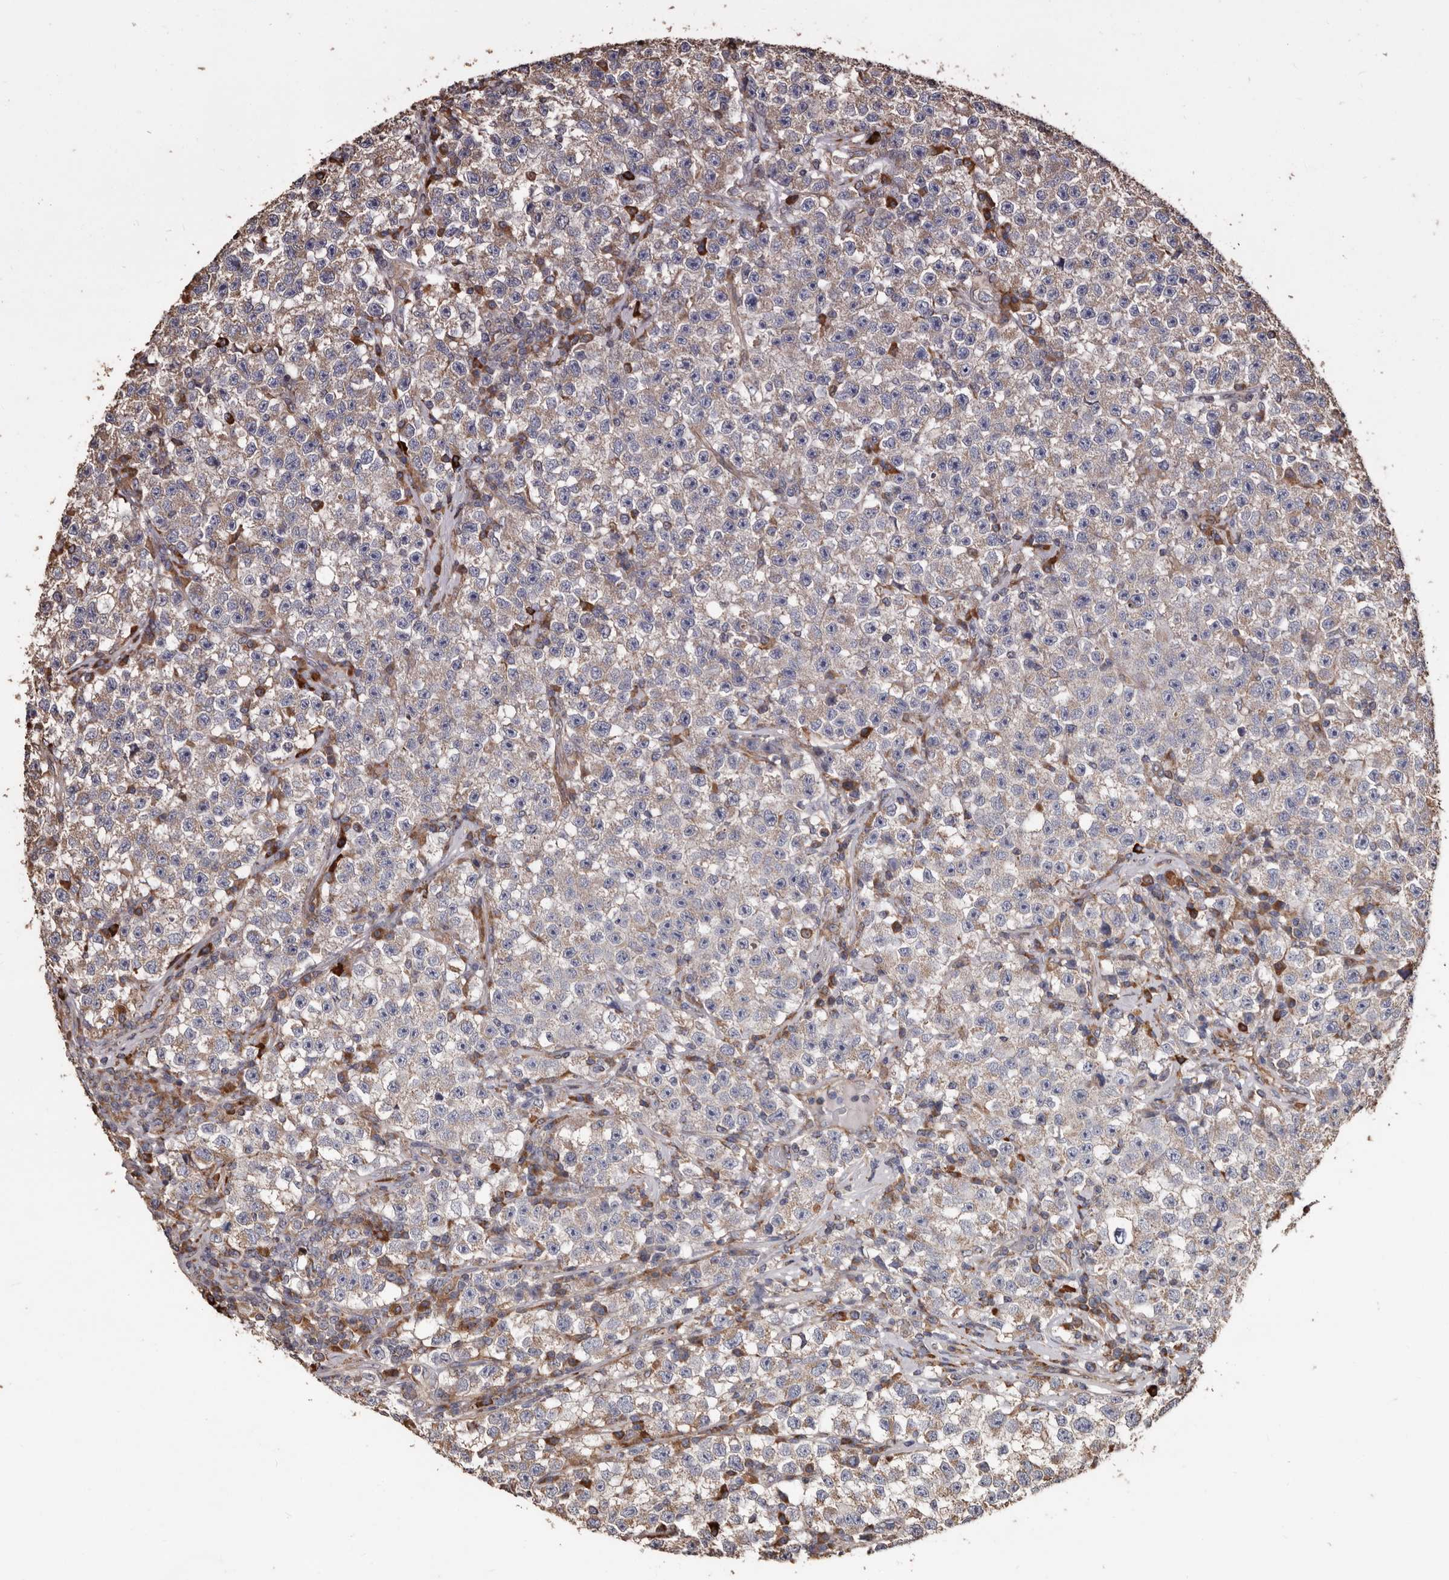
{"staining": {"intensity": "weak", "quantity": "25%-75%", "location": "cytoplasmic/membranous"}, "tissue": "testis cancer", "cell_type": "Tumor cells", "image_type": "cancer", "snomed": [{"axis": "morphology", "description": "Seminoma, NOS"}, {"axis": "topography", "description": "Testis"}], "caption": "Human testis cancer stained with a protein marker shows weak staining in tumor cells.", "gene": "OSGIN2", "patient": {"sex": "male", "age": 22}}